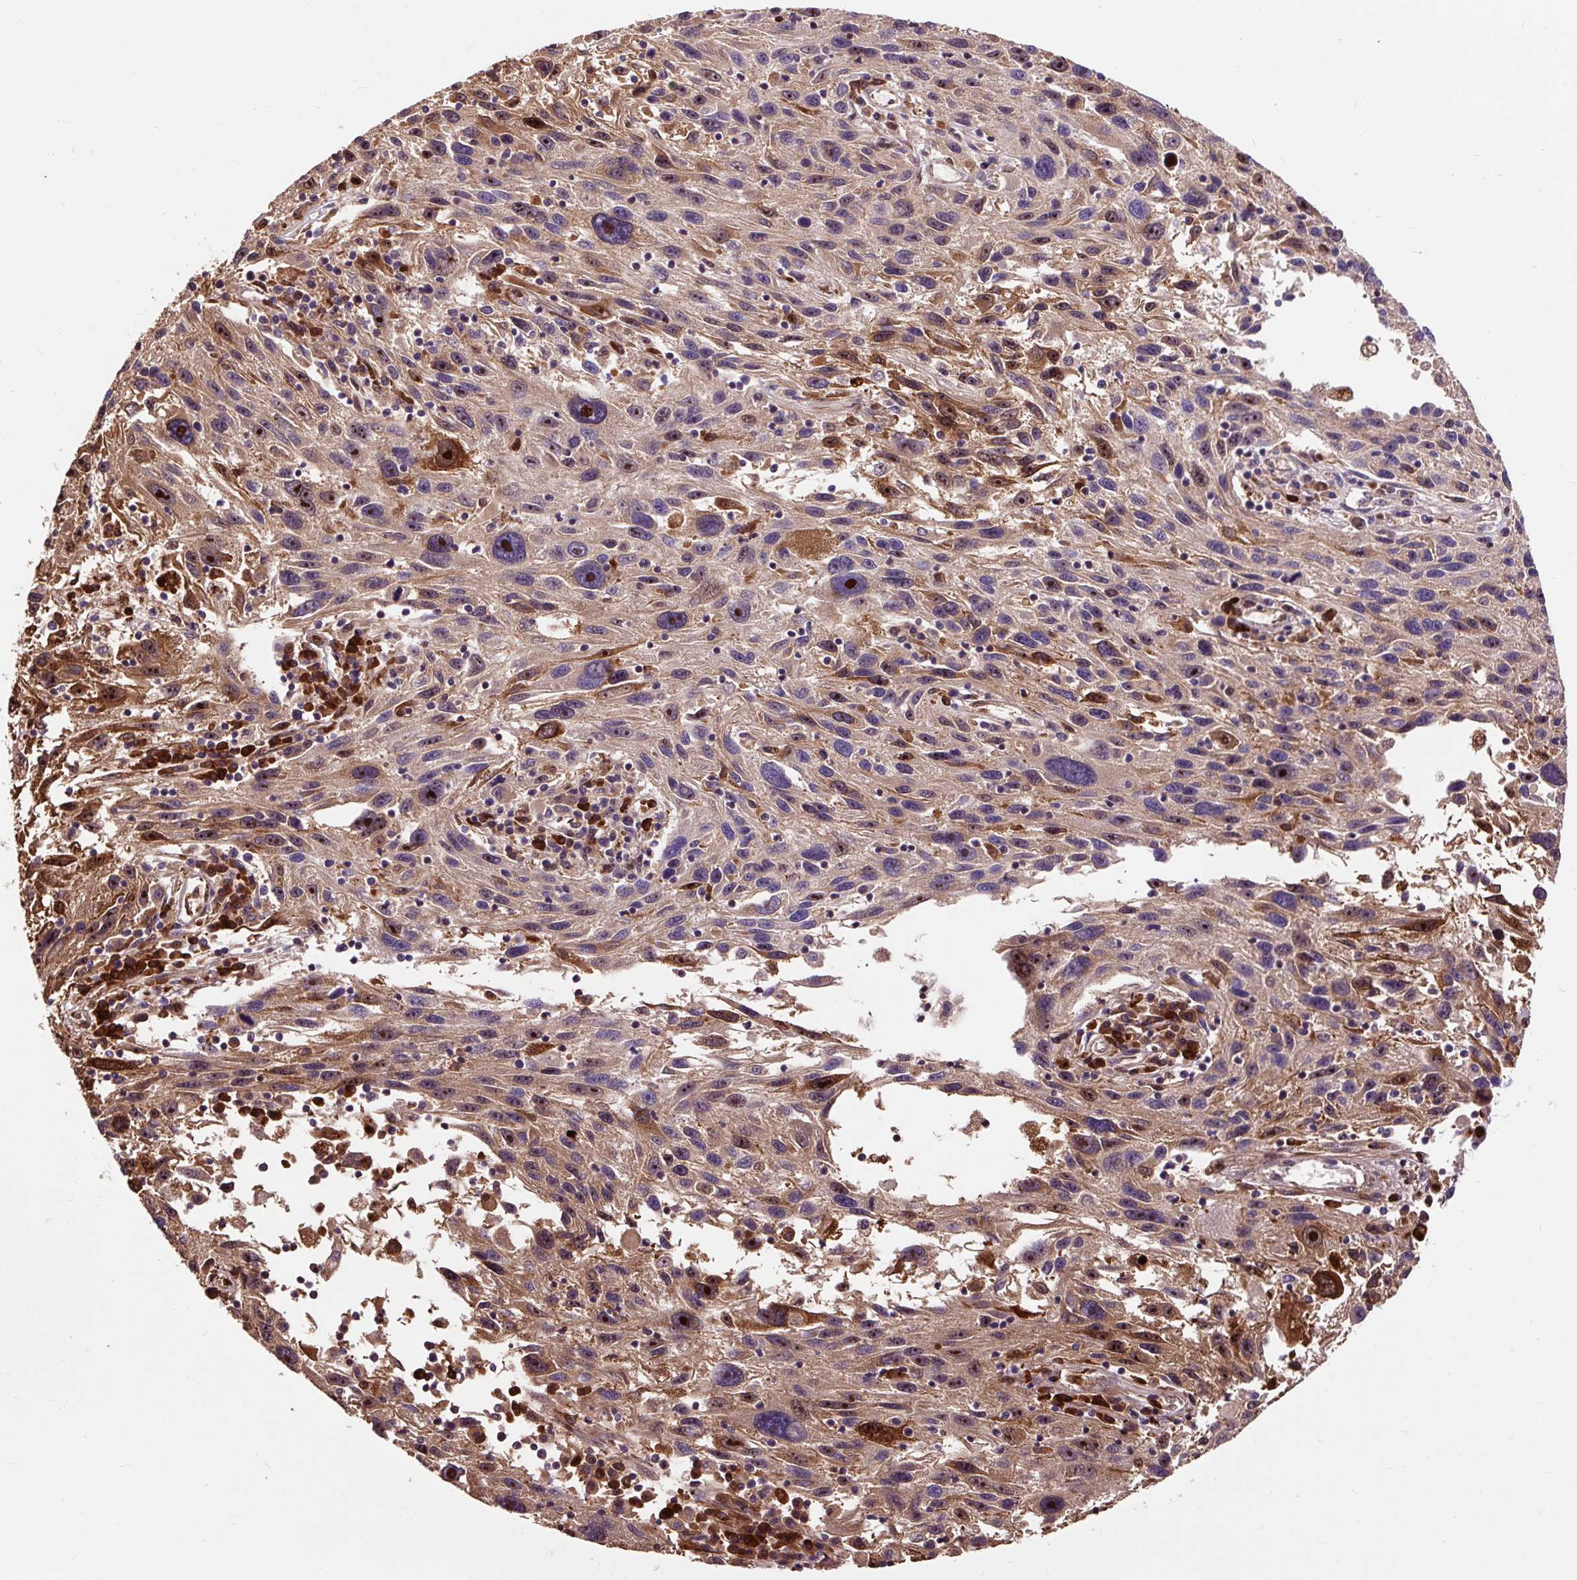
{"staining": {"intensity": "moderate", "quantity": "25%-75%", "location": "cytoplasmic/membranous,nuclear"}, "tissue": "melanoma", "cell_type": "Tumor cells", "image_type": "cancer", "snomed": [{"axis": "morphology", "description": "Malignant melanoma, NOS"}, {"axis": "topography", "description": "Skin"}], "caption": "Protein expression analysis of melanoma reveals moderate cytoplasmic/membranous and nuclear positivity in about 25%-75% of tumor cells.", "gene": "PRIMPOL", "patient": {"sex": "male", "age": 53}}